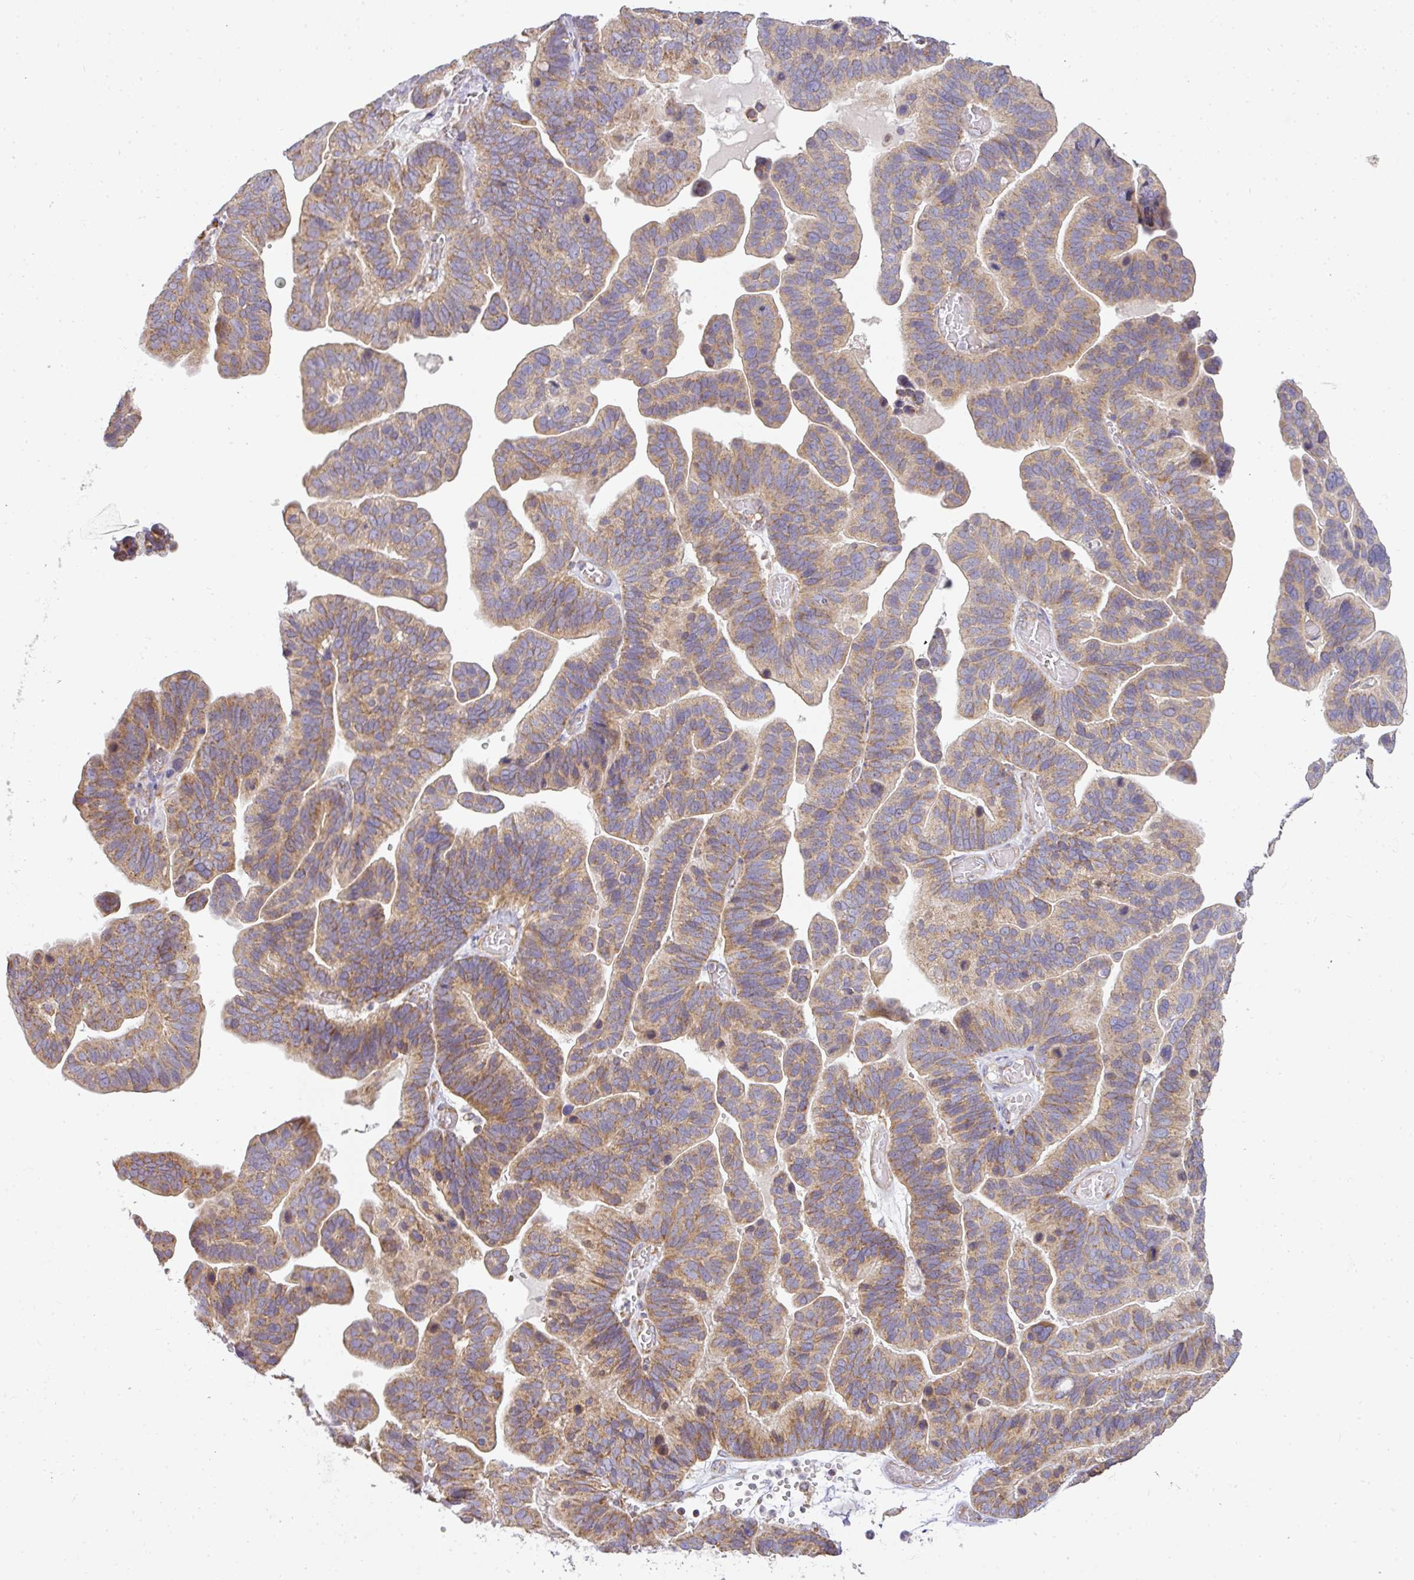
{"staining": {"intensity": "moderate", "quantity": ">75%", "location": "cytoplasmic/membranous"}, "tissue": "ovarian cancer", "cell_type": "Tumor cells", "image_type": "cancer", "snomed": [{"axis": "morphology", "description": "Cystadenocarcinoma, serous, NOS"}, {"axis": "topography", "description": "Ovary"}], "caption": "A medium amount of moderate cytoplasmic/membranous expression is seen in about >75% of tumor cells in ovarian cancer tissue.", "gene": "ZNF211", "patient": {"sex": "female", "age": 56}}